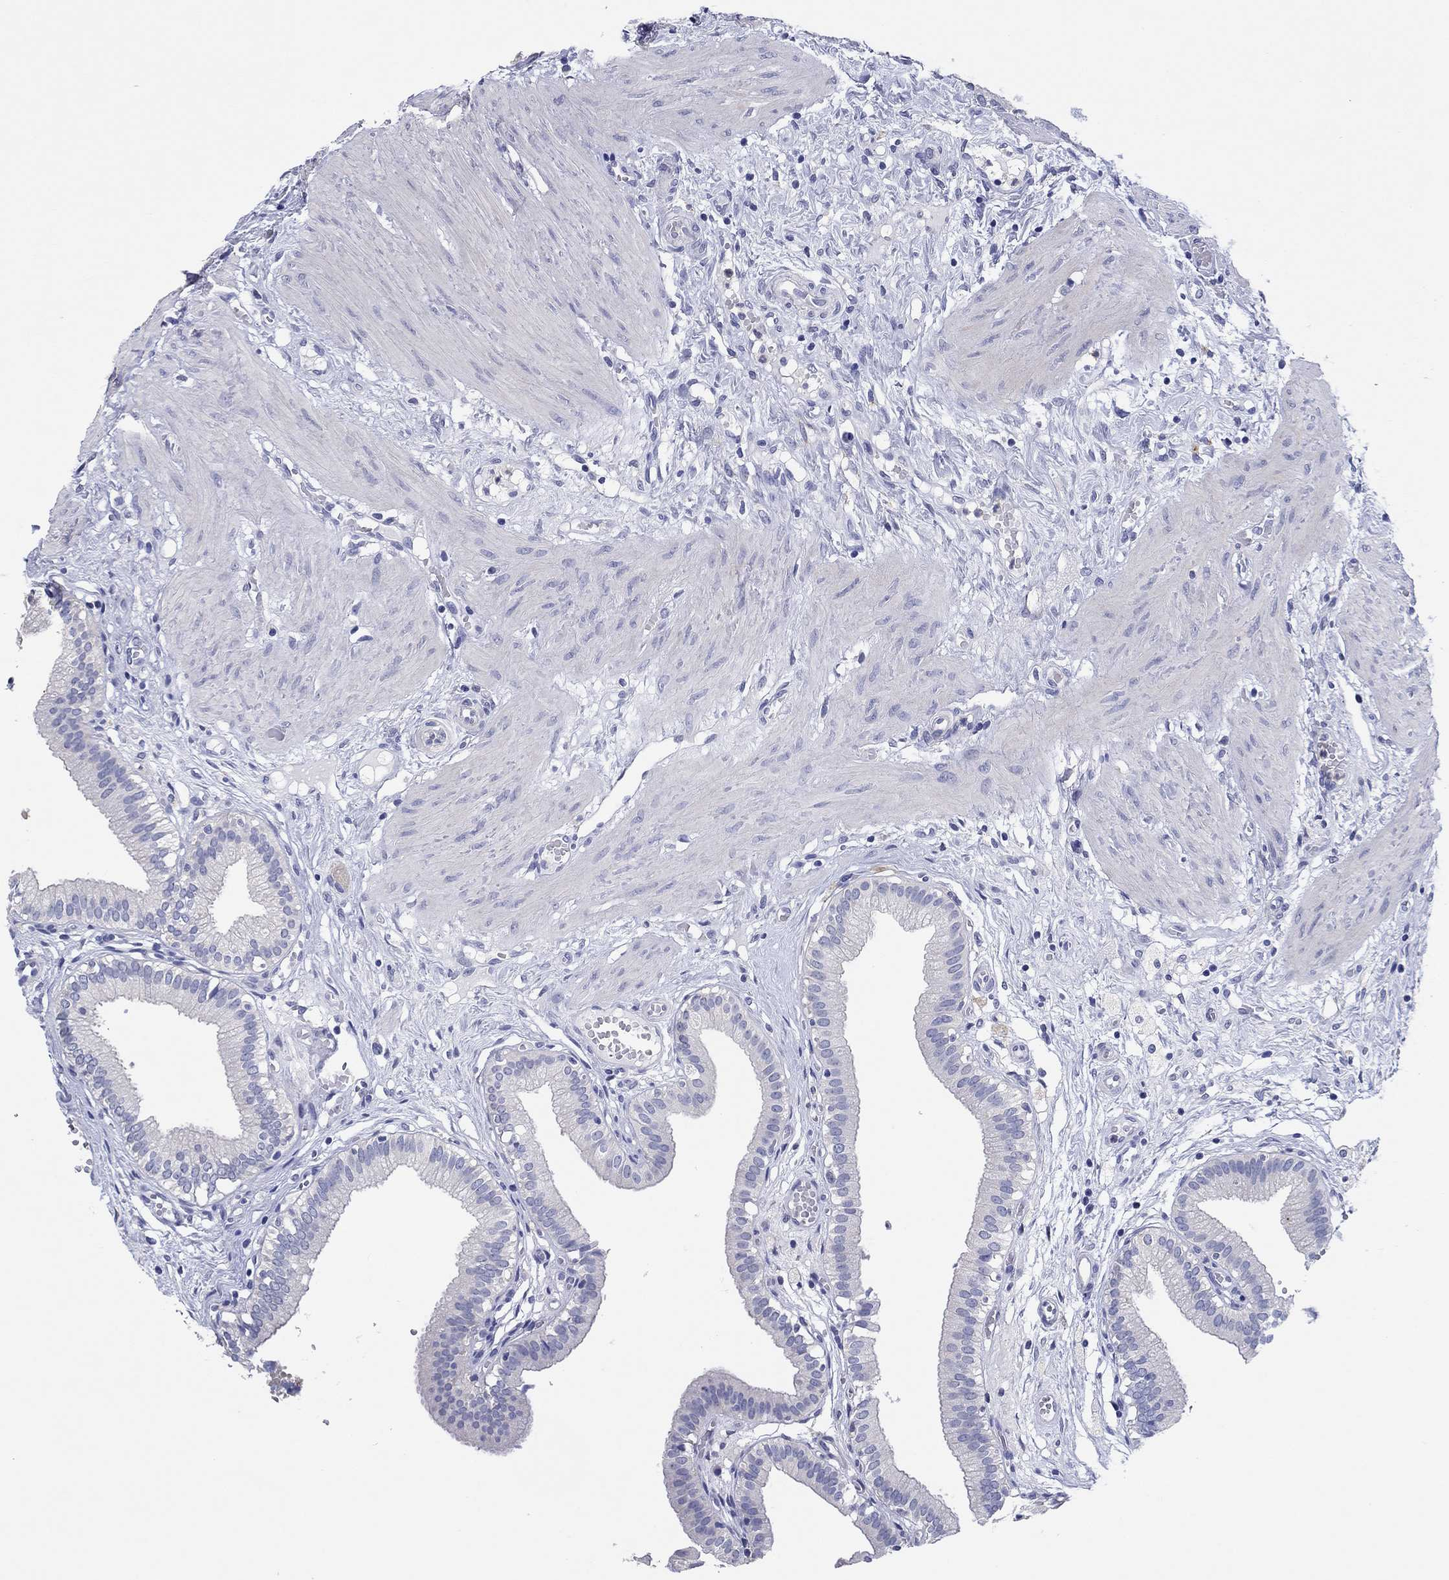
{"staining": {"intensity": "negative", "quantity": "none", "location": "none"}, "tissue": "gallbladder", "cell_type": "Glandular cells", "image_type": "normal", "snomed": [{"axis": "morphology", "description": "Normal tissue, NOS"}, {"axis": "topography", "description": "Gallbladder"}], "caption": "A high-resolution photomicrograph shows immunohistochemistry staining of normal gallbladder, which reveals no significant positivity in glandular cells. (Brightfield microscopy of DAB (3,3'-diaminobenzidine) IHC at high magnification).", "gene": "HDC", "patient": {"sex": "female", "age": 24}}